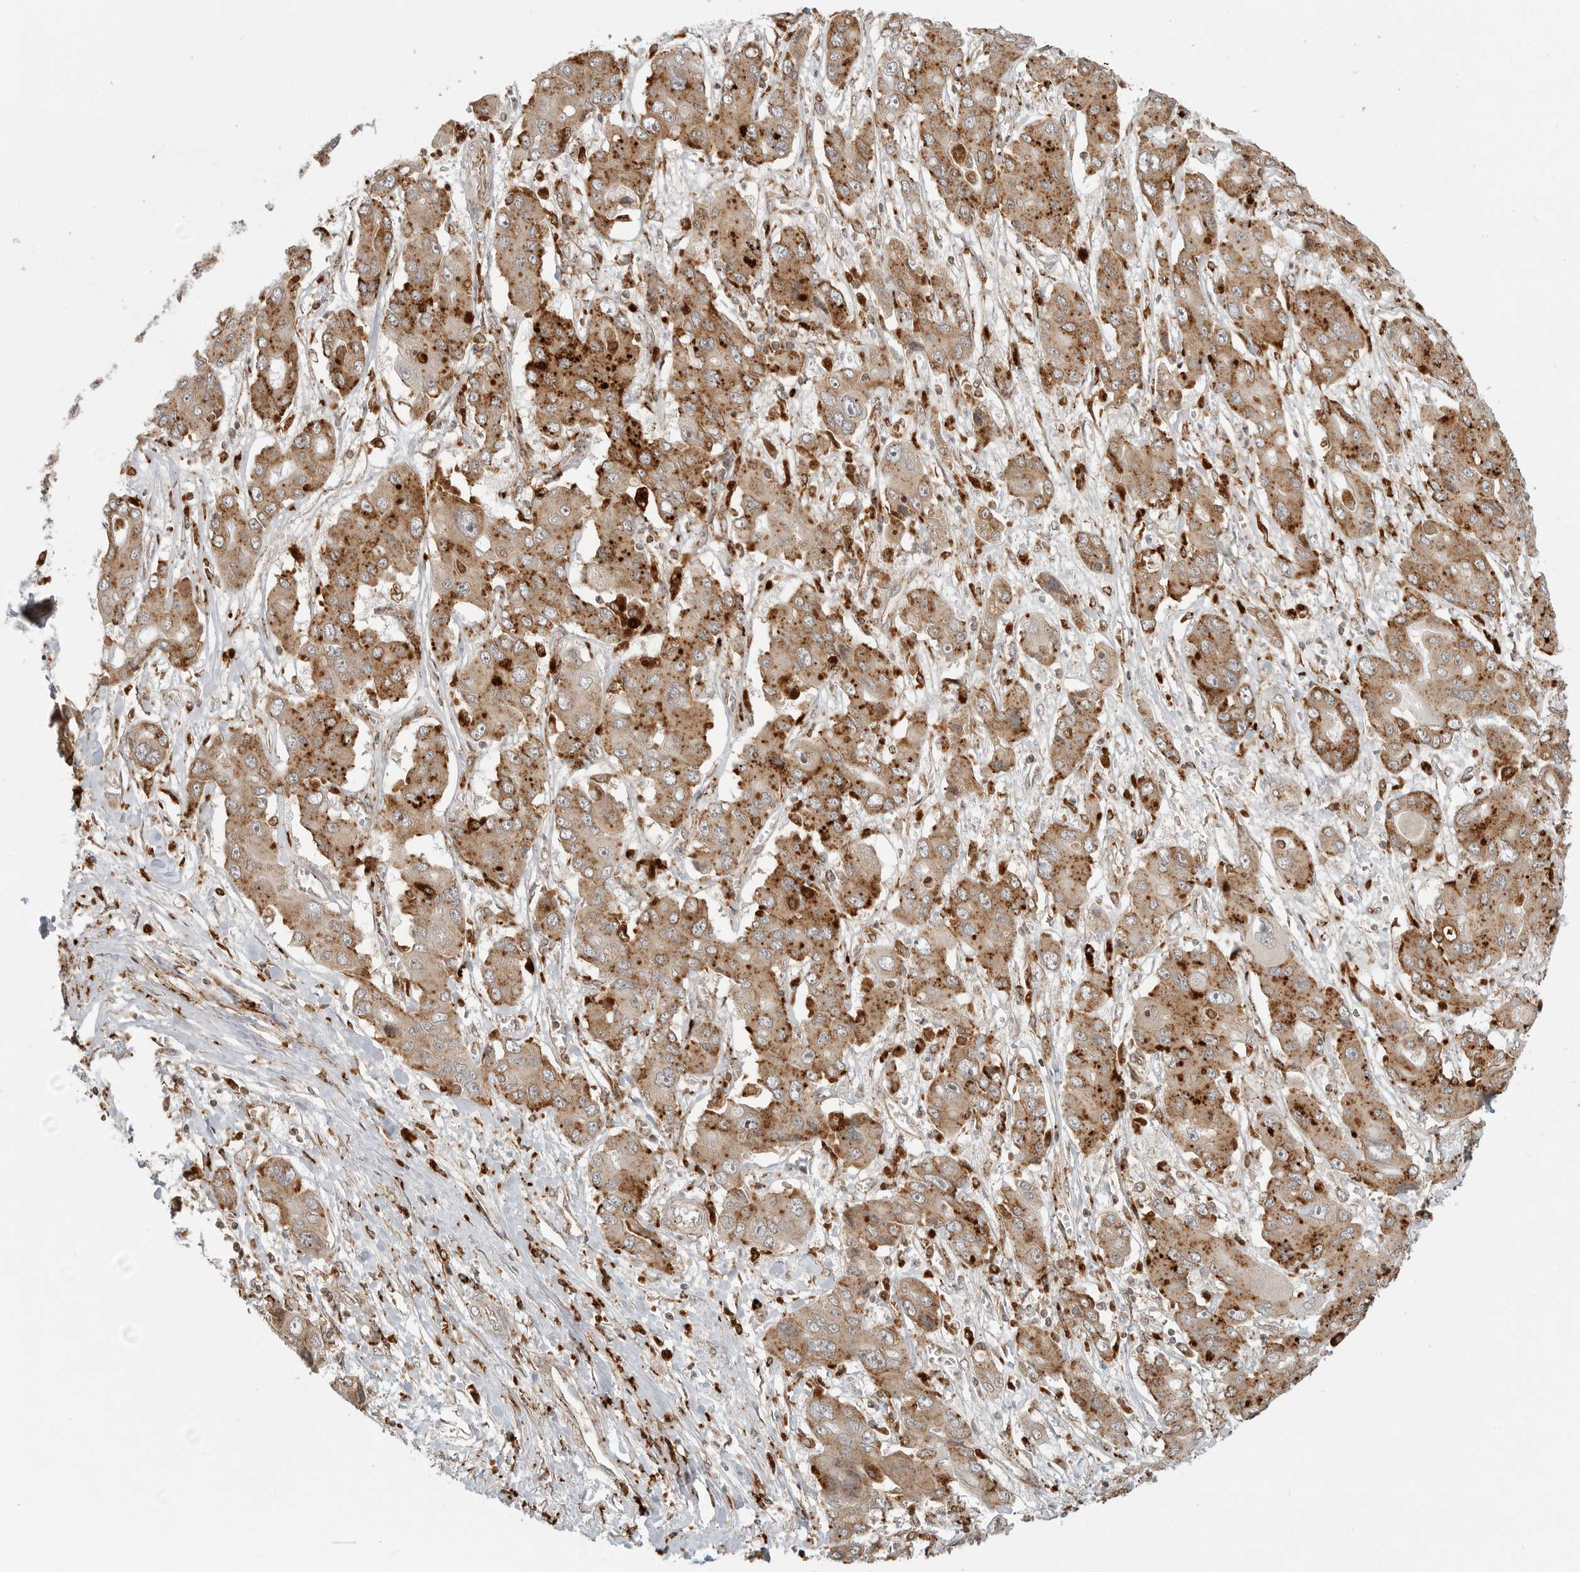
{"staining": {"intensity": "moderate", "quantity": ">75%", "location": "cytoplasmic/membranous"}, "tissue": "liver cancer", "cell_type": "Tumor cells", "image_type": "cancer", "snomed": [{"axis": "morphology", "description": "Cholangiocarcinoma"}, {"axis": "topography", "description": "Liver"}], "caption": "IHC image of cholangiocarcinoma (liver) stained for a protein (brown), which demonstrates medium levels of moderate cytoplasmic/membranous expression in approximately >75% of tumor cells.", "gene": "IDUA", "patient": {"sex": "male", "age": 67}}